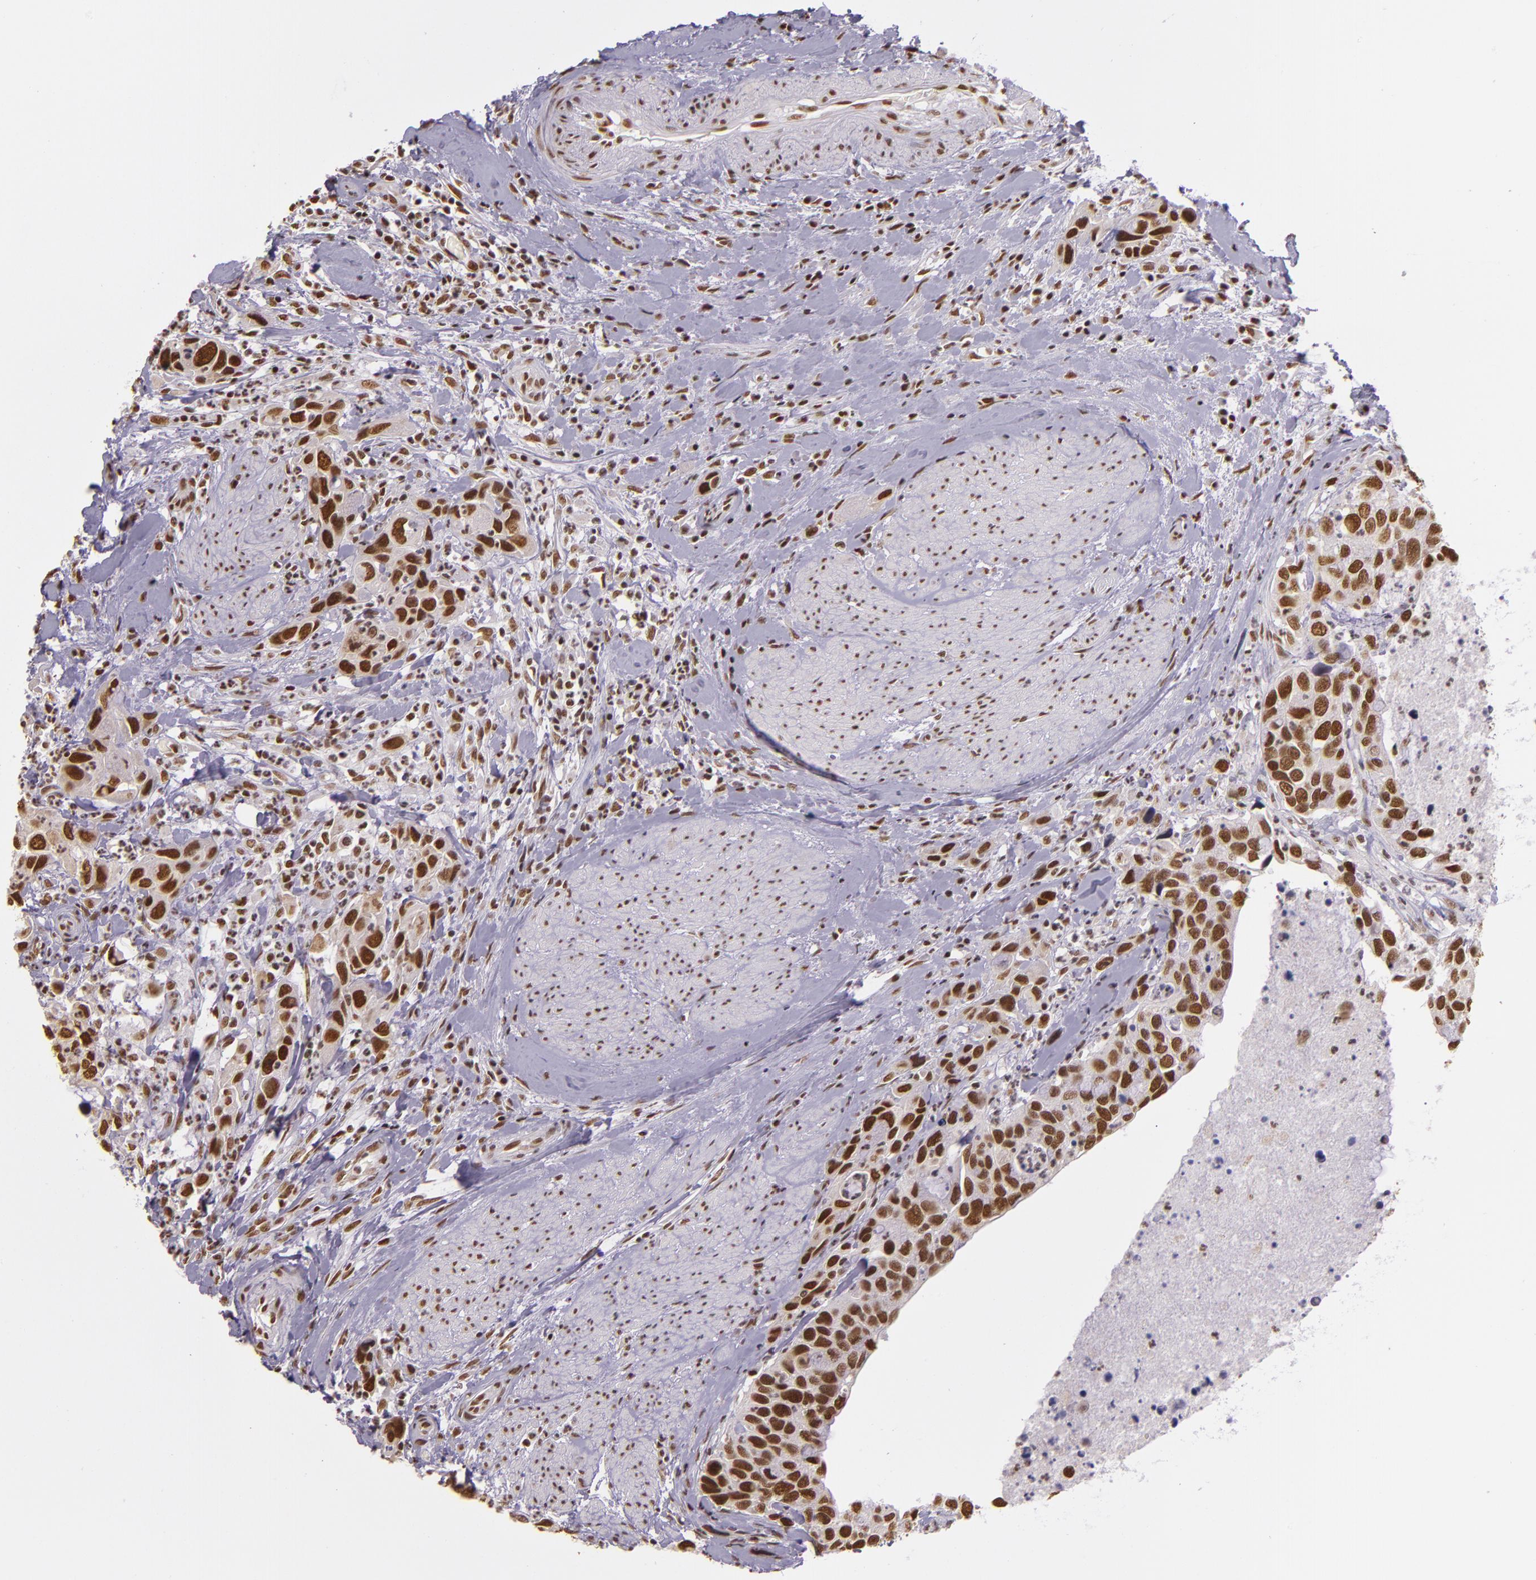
{"staining": {"intensity": "strong", "quantity": ">75%", "location": "nuclear"}, "tissue": "urothelial cancer", "cell_type": "Tumor cells", "image_type": "cancer", "snomed": [{"axis": "morphology", "description": "Urothelial carcinoma, High grade"}, {"axis": "topography", "description": "Urinary bladder"}], "caption": "DAB (3,3'-diaminobenzidine) immunohistochemical staining of human urothelial carcinoma (high-grade) shows strong nuclear protein staining in approximately >75% of tumor cells.", "gene": "USF1", "patient": {"sex": "male", "age": 66}}